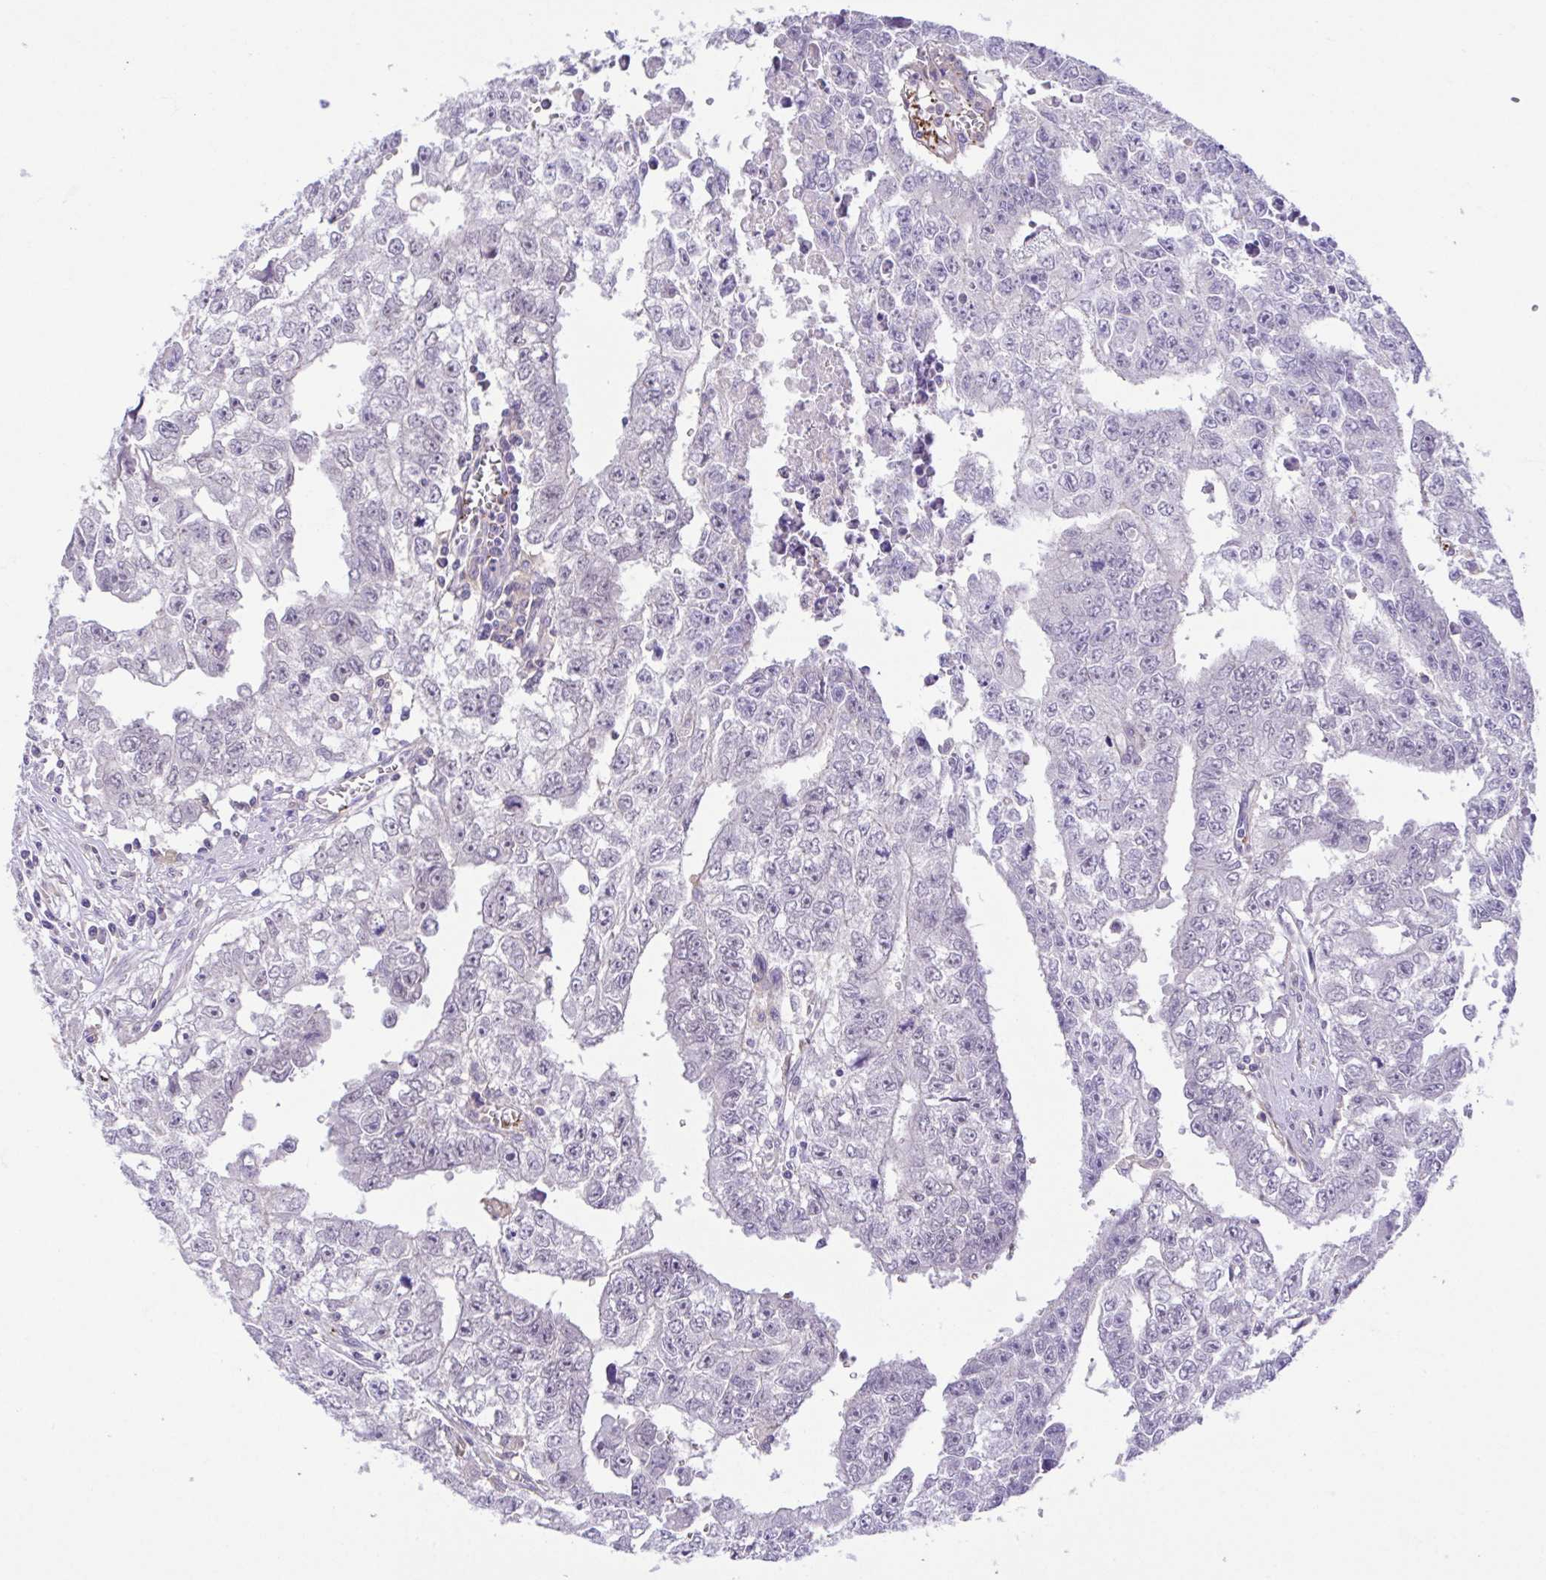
{"staining": {"intensity": "negative", "quantity": "none", "location": "none"}, "tissue": "testis cancer", "cell_type": "Tumor cells", "image_type": "cancer", "snomed": [{"axis": "morphology", "description": "Carcinoma, Embryonal, NOS"}, {"axis": "morphology", "description": "Teratoma, malignant, NOS"}, {"axis": "topography", "description": "Testis"}], "caption": "A photomicrograph of human testis cancer is negative for staining in tumor cells.", "gene": "PRR14L", "patient": {"sex": "male", "age": 24}}